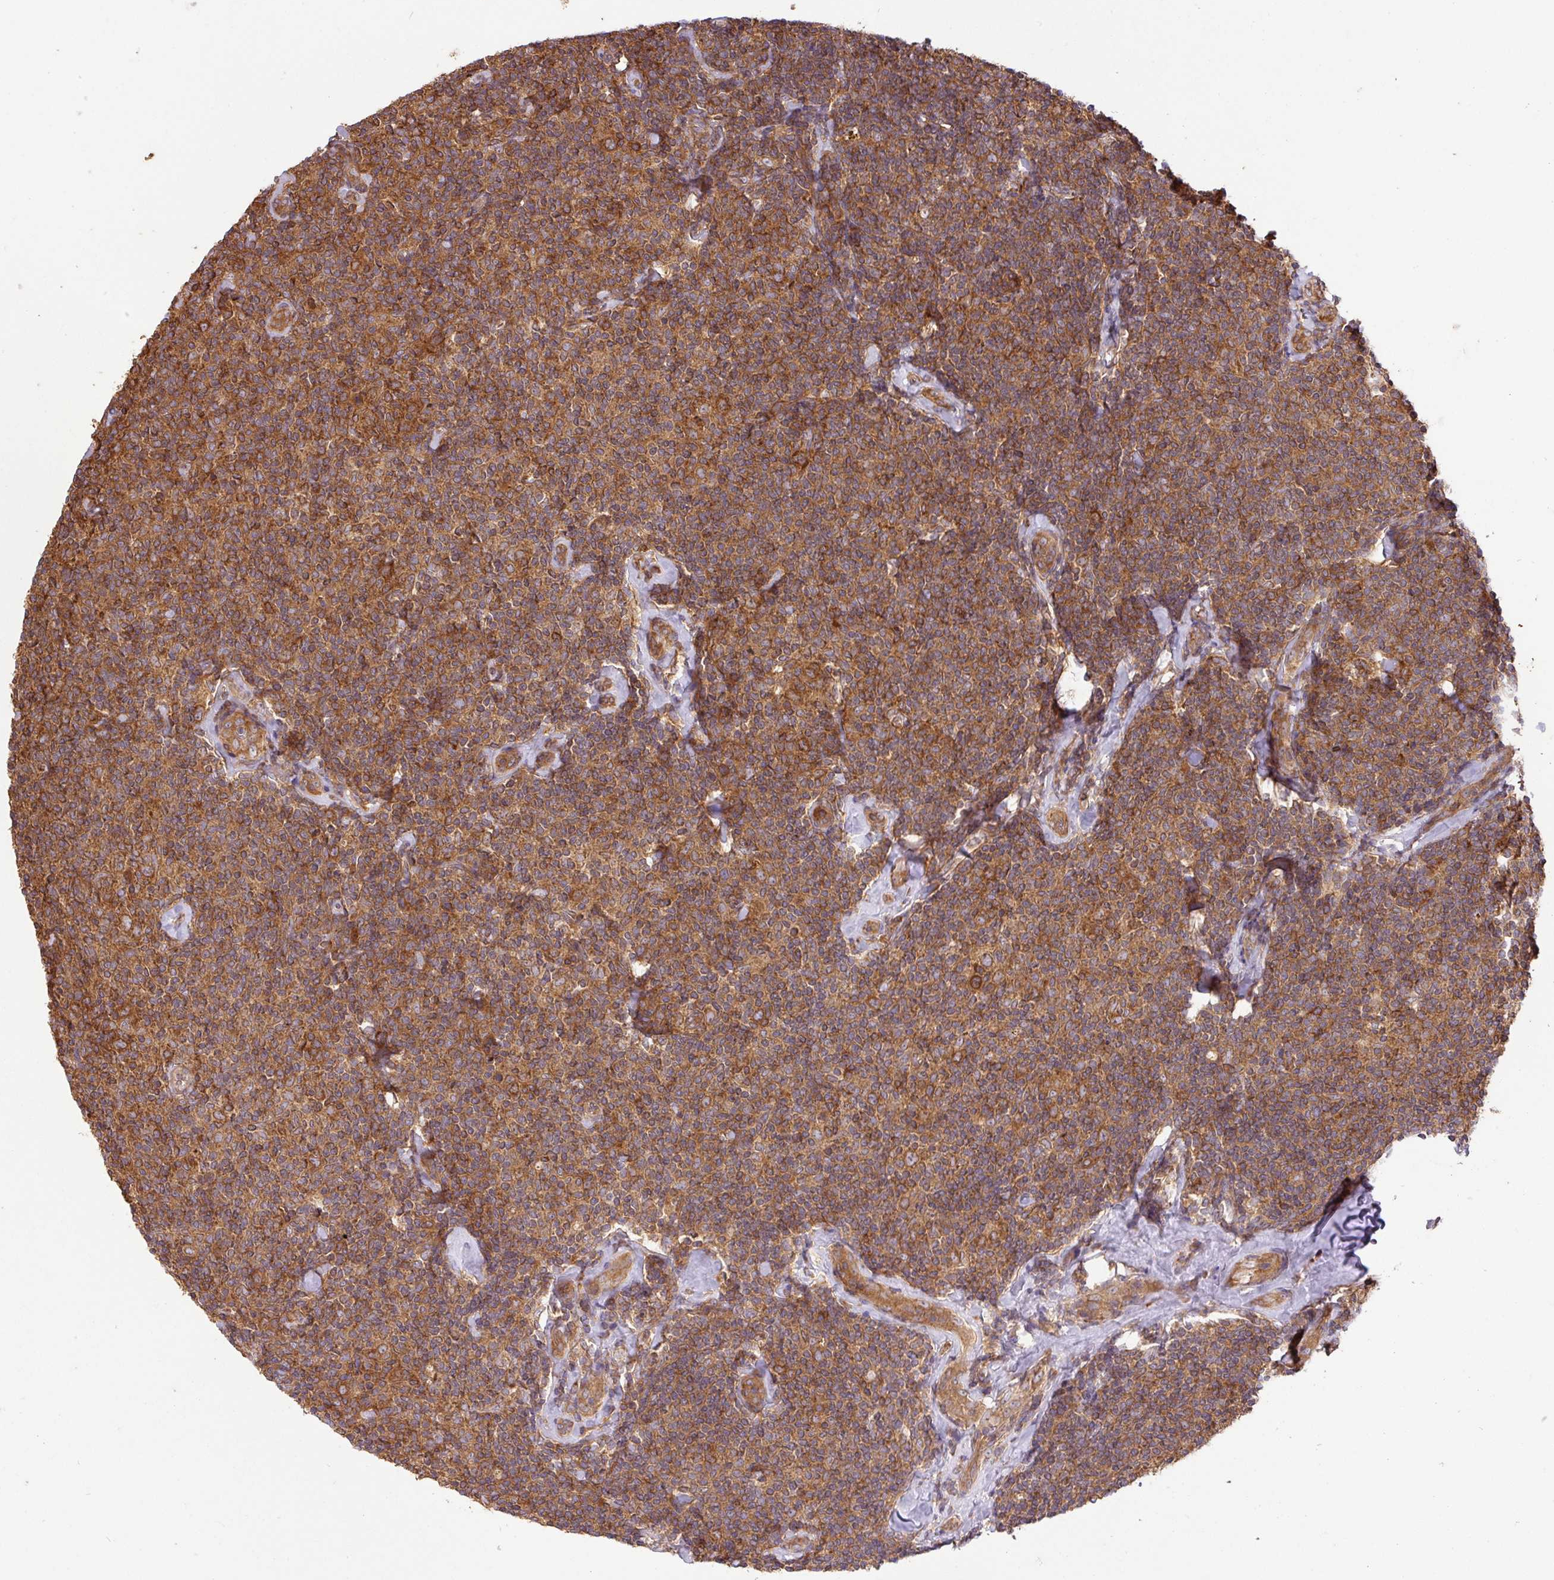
{"staining": {"intensity": "moderate", "quantity": ">75%", "location": "cytoplasmic/membranous"}, "tissue": "lymphoma", "cell_type": "Tumor cells", "image_type": "cancer", "snomed": [{"axis": "morphology", "description": "Malignant lymphoma, non-Hodgkin's type, Low grade"}, {"axis": "topography", "description": "Lymph node"}], "caption": "Tumor cells exhibit moderate cytoplasmic/membranous expression in approximately >75% of cells in lymphoma.", "gene": "GSPT1", "patient": {"sex": "female", "age": 56}}